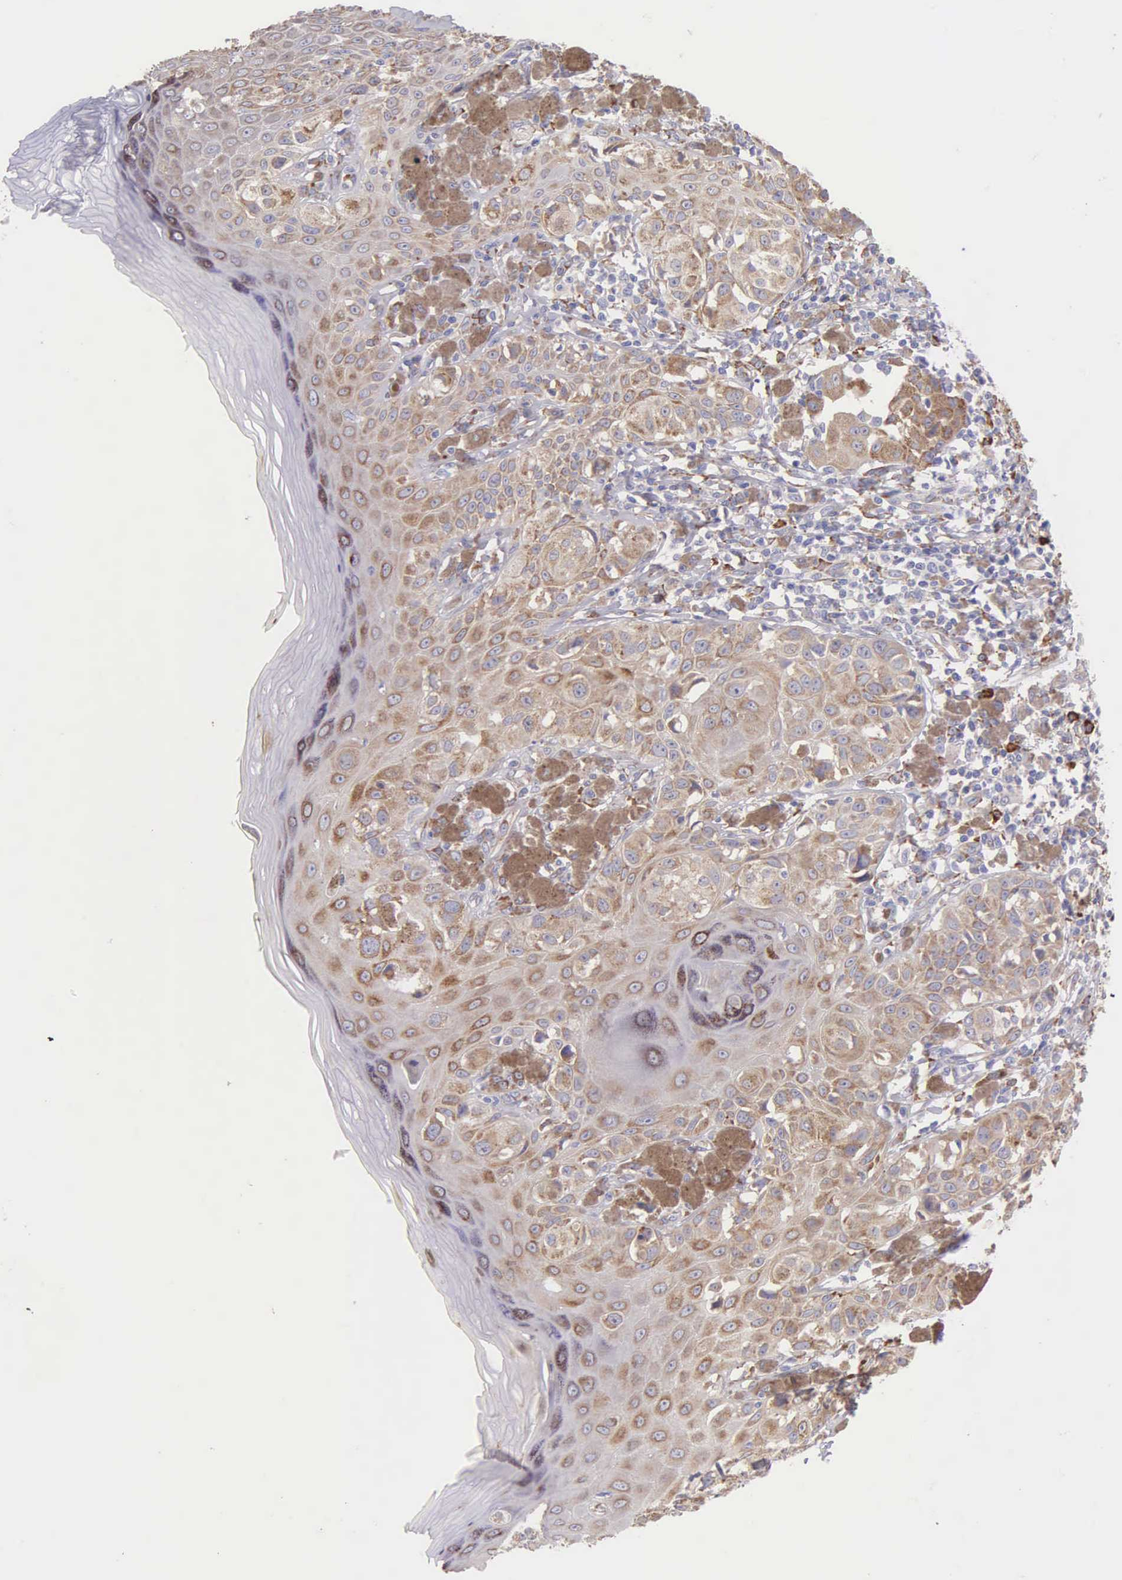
{"staining": {"intensity": "moderate", "quantity": "25%-75%", "location": "cytoplasmic/membranous"}, "tissue": "melanoma", "cell_type": "Tumor cells", "image_type": "cancer", "snomed": [{"axis": "morphology", "description": "Malignant melanoma, NOS"}, {"axis": "topography", "description": "Skin"}], "caption": "The immunohistochemical stain shows moderate cytoplasmic/membranous staining in tumor cells of malignant melanoma tissue.", "gene": "CKAP4", "patient": {"sex": "female", "age": 55}}